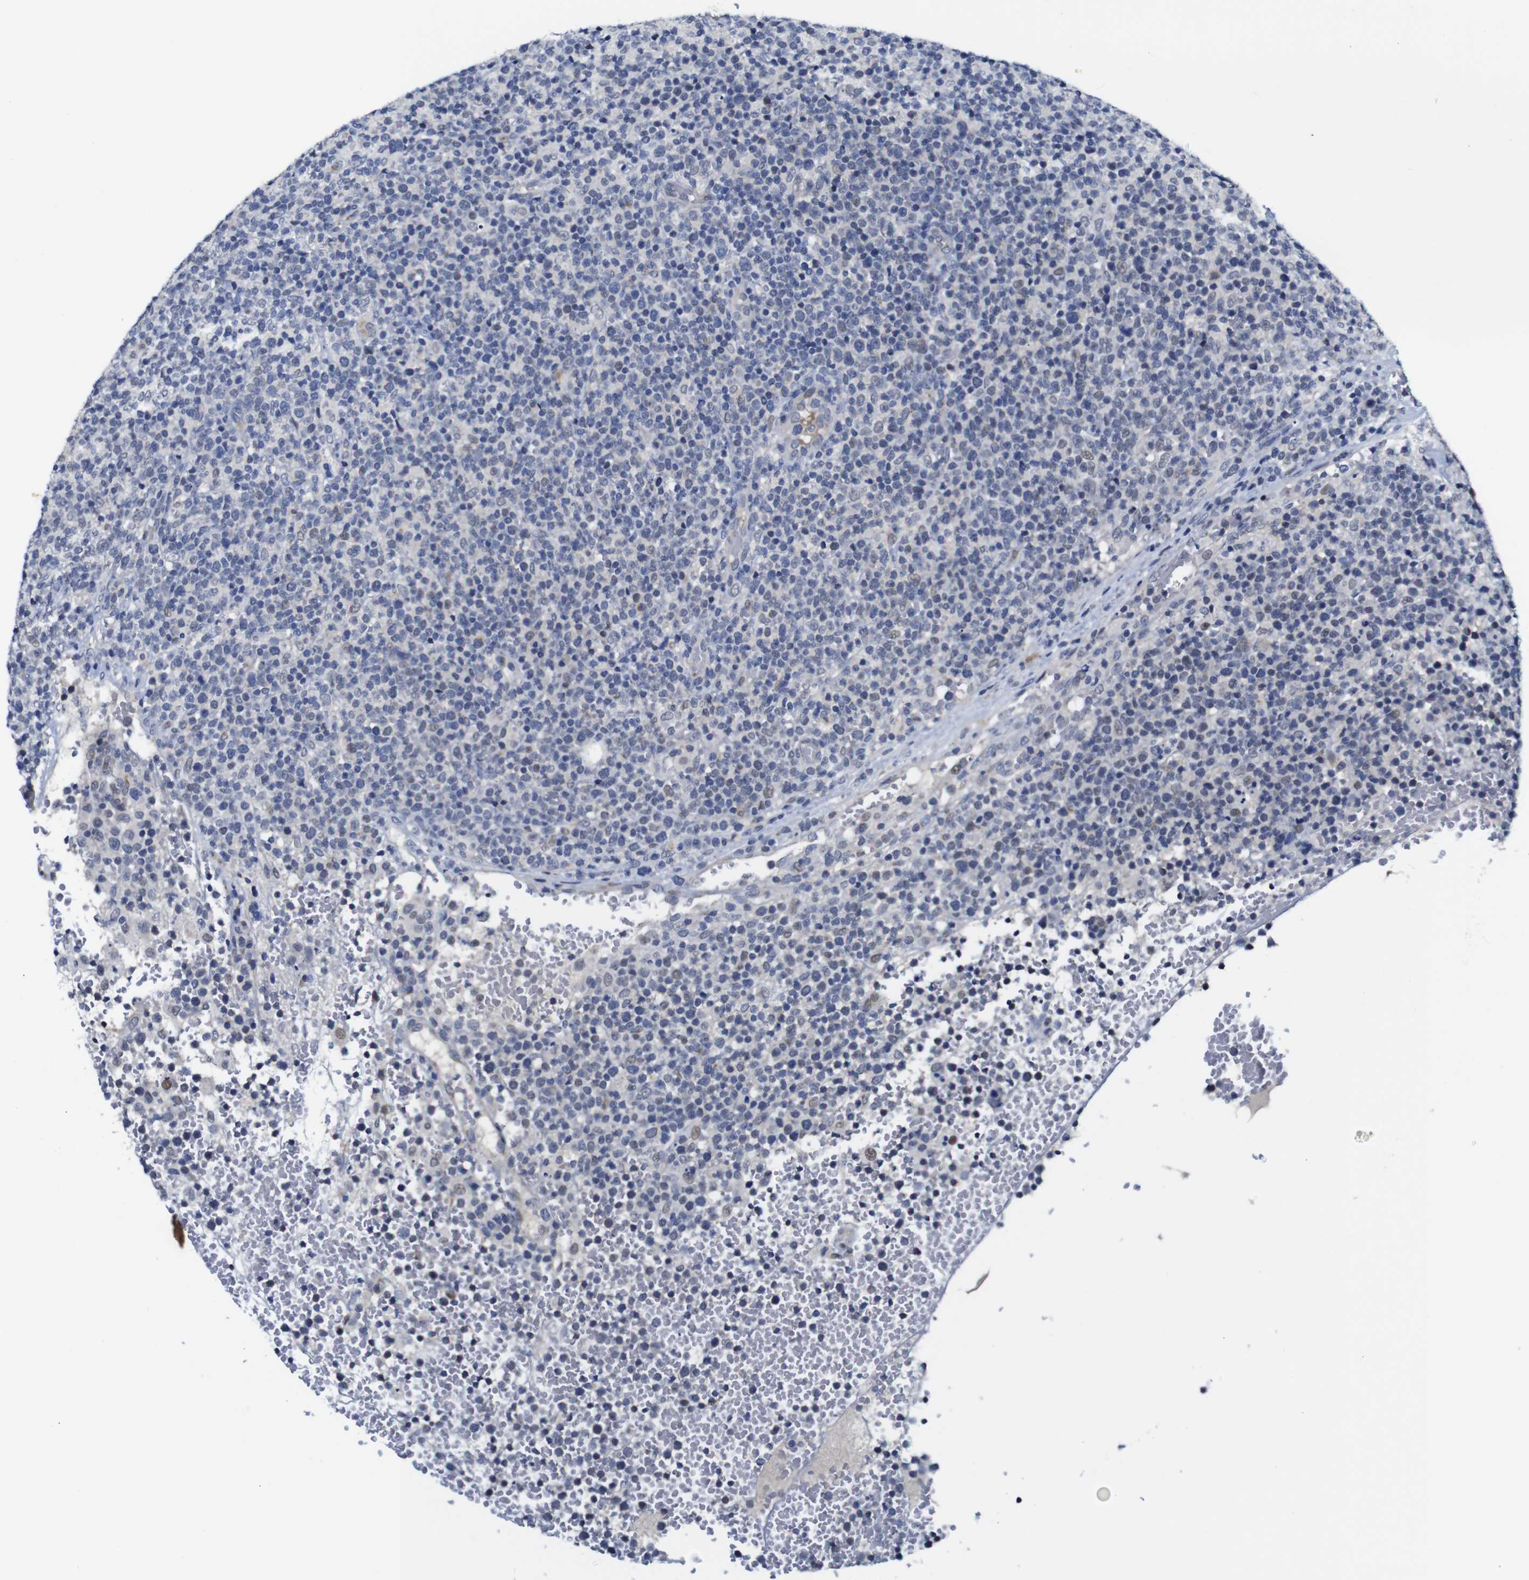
{"staining": {"intensity": "weak", "quantity": "<25%", "location": "nuclear"}, "tissue": "lymphoma", "cell_type": "Tumor cells", "image_type": "cancer", "snomed": [{"axis": "morphology", "description": "Malignant lymphoma, non-Hodgkin's type, High grade"}, {"axis": "topography", "description": "Lymph node"}], "caption": "Photomicrograph shows no protein expression in tumor cells of lymphoma tissue. (DAB IHC, high magnification).", "gene": "FURIN", "patient": {"sex": "male", "age": 61}}